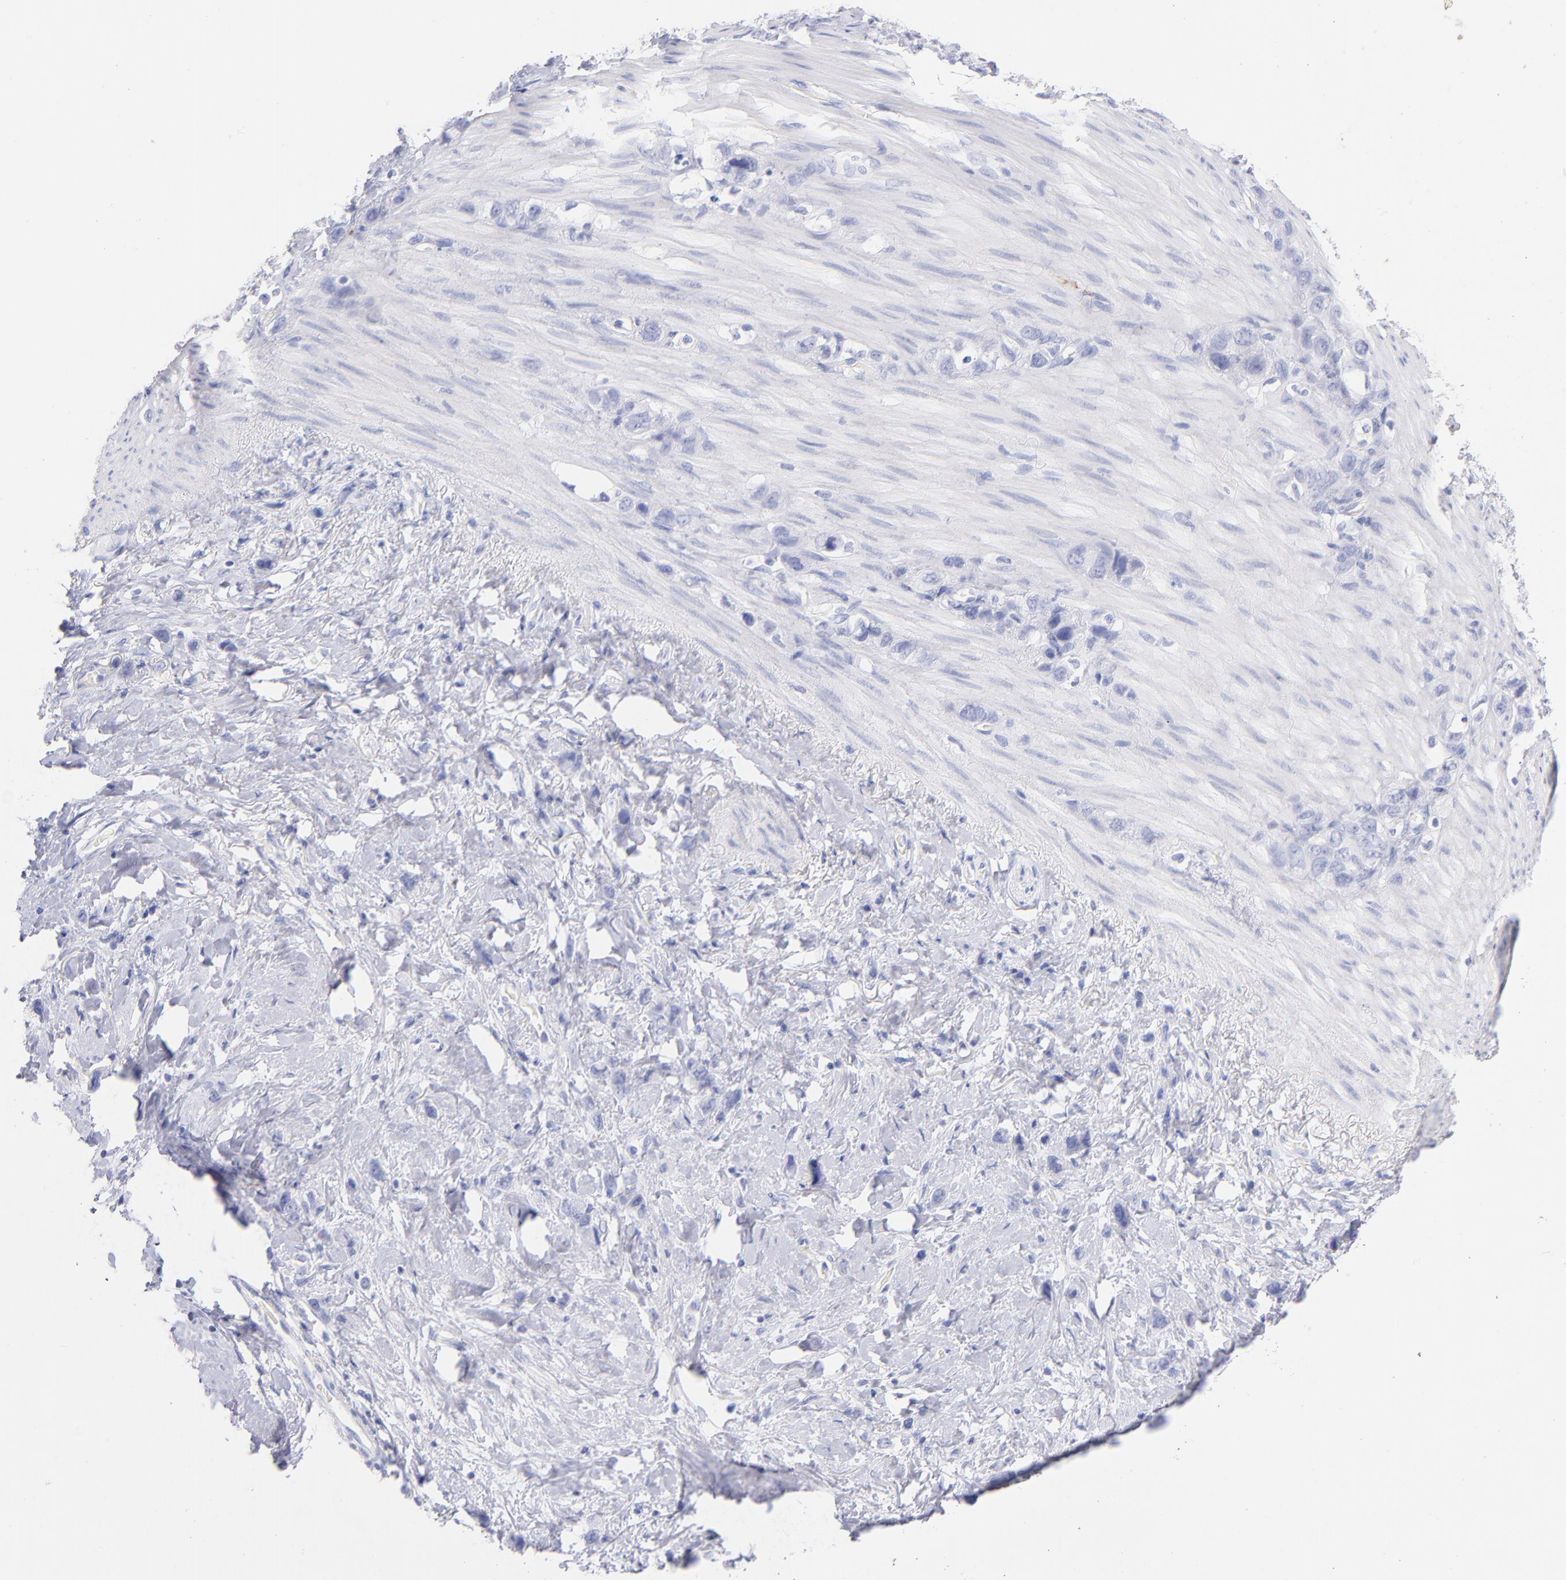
{"staining": {"intensity": "negative", "quantity": "none", "location": "none"}, "tissue": "stomach cancer", "cell_type": "Tumor cells", "image_type": "cancer", "snomed": [{"axis": "morphology", "description": "Normal tissue, NOS"}, {"axis": "morphology", "description": "Adenocarcinoma, NOS"}, {"axis": "morphology", "description": "Adenocarcinoma, High grade"}, {"axis": "topography", "description": "Stomach, upper"}, {"axis": "topography", "description": "Stomach"}], "caption": "Tumor cells show no significant protein staining in stomach cancer. Nuclei are stained in blue.", "gene": "SCGN", "patient": {"sex": "female", "age": 65}}